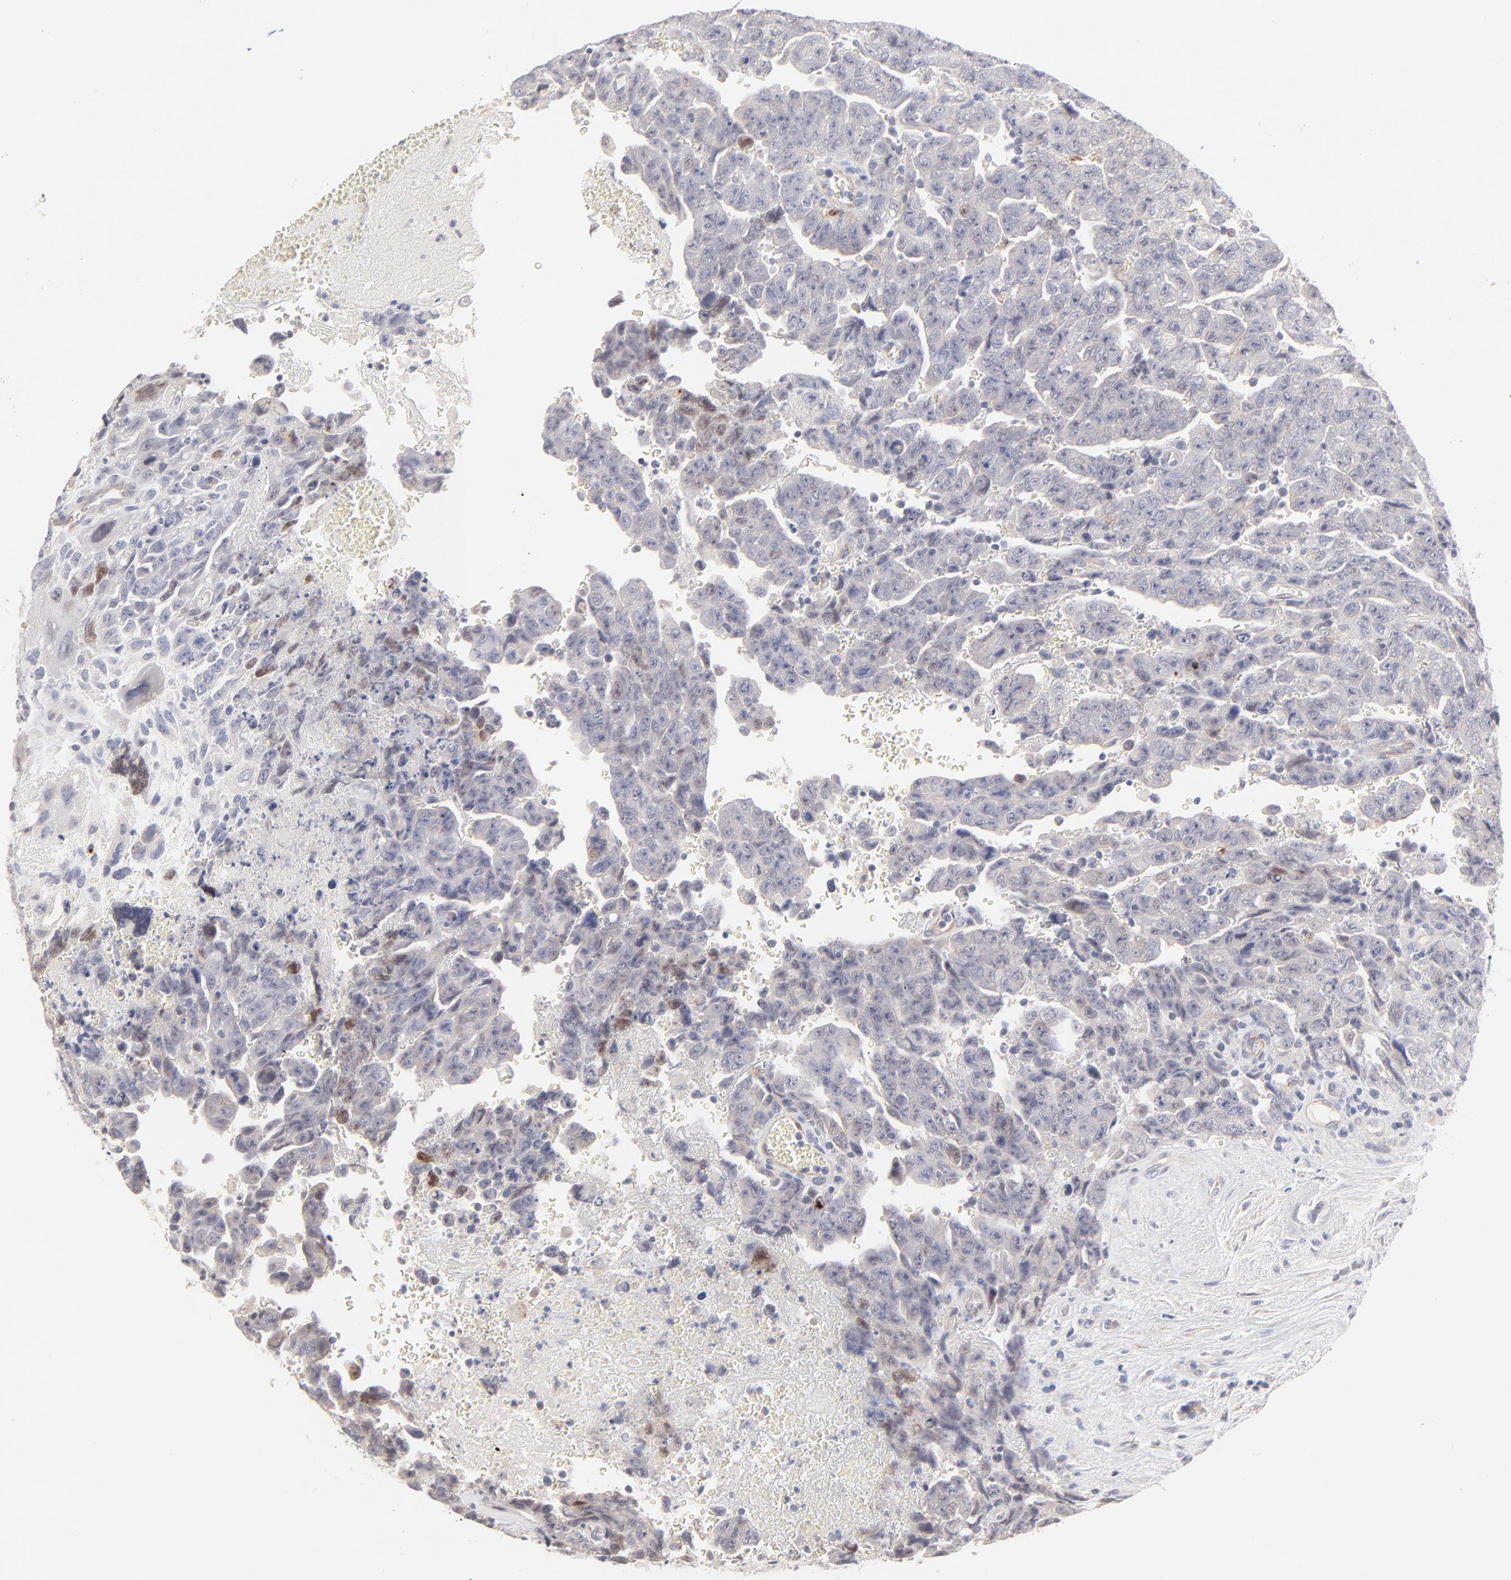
{"staining": {"intensity": "moderate", "quantity": "<25%", "location": "nuclear"}, "tissue": "testis cancer", "cell_type": "Tumor cells", "image_type": "cancer", "snomed": [{"axis": "morphology", "description": "Carcinoma, Embryonal, NOS"}, {"axis": "topography", "description": "Testis"}], "caption": "Moderate nuclear positivity for a protein is appreciated in about <25% of tumor cells of testis cancer using IHC.", "gene": "ELF3", "patient": {"sex": "male", "age": 28}}